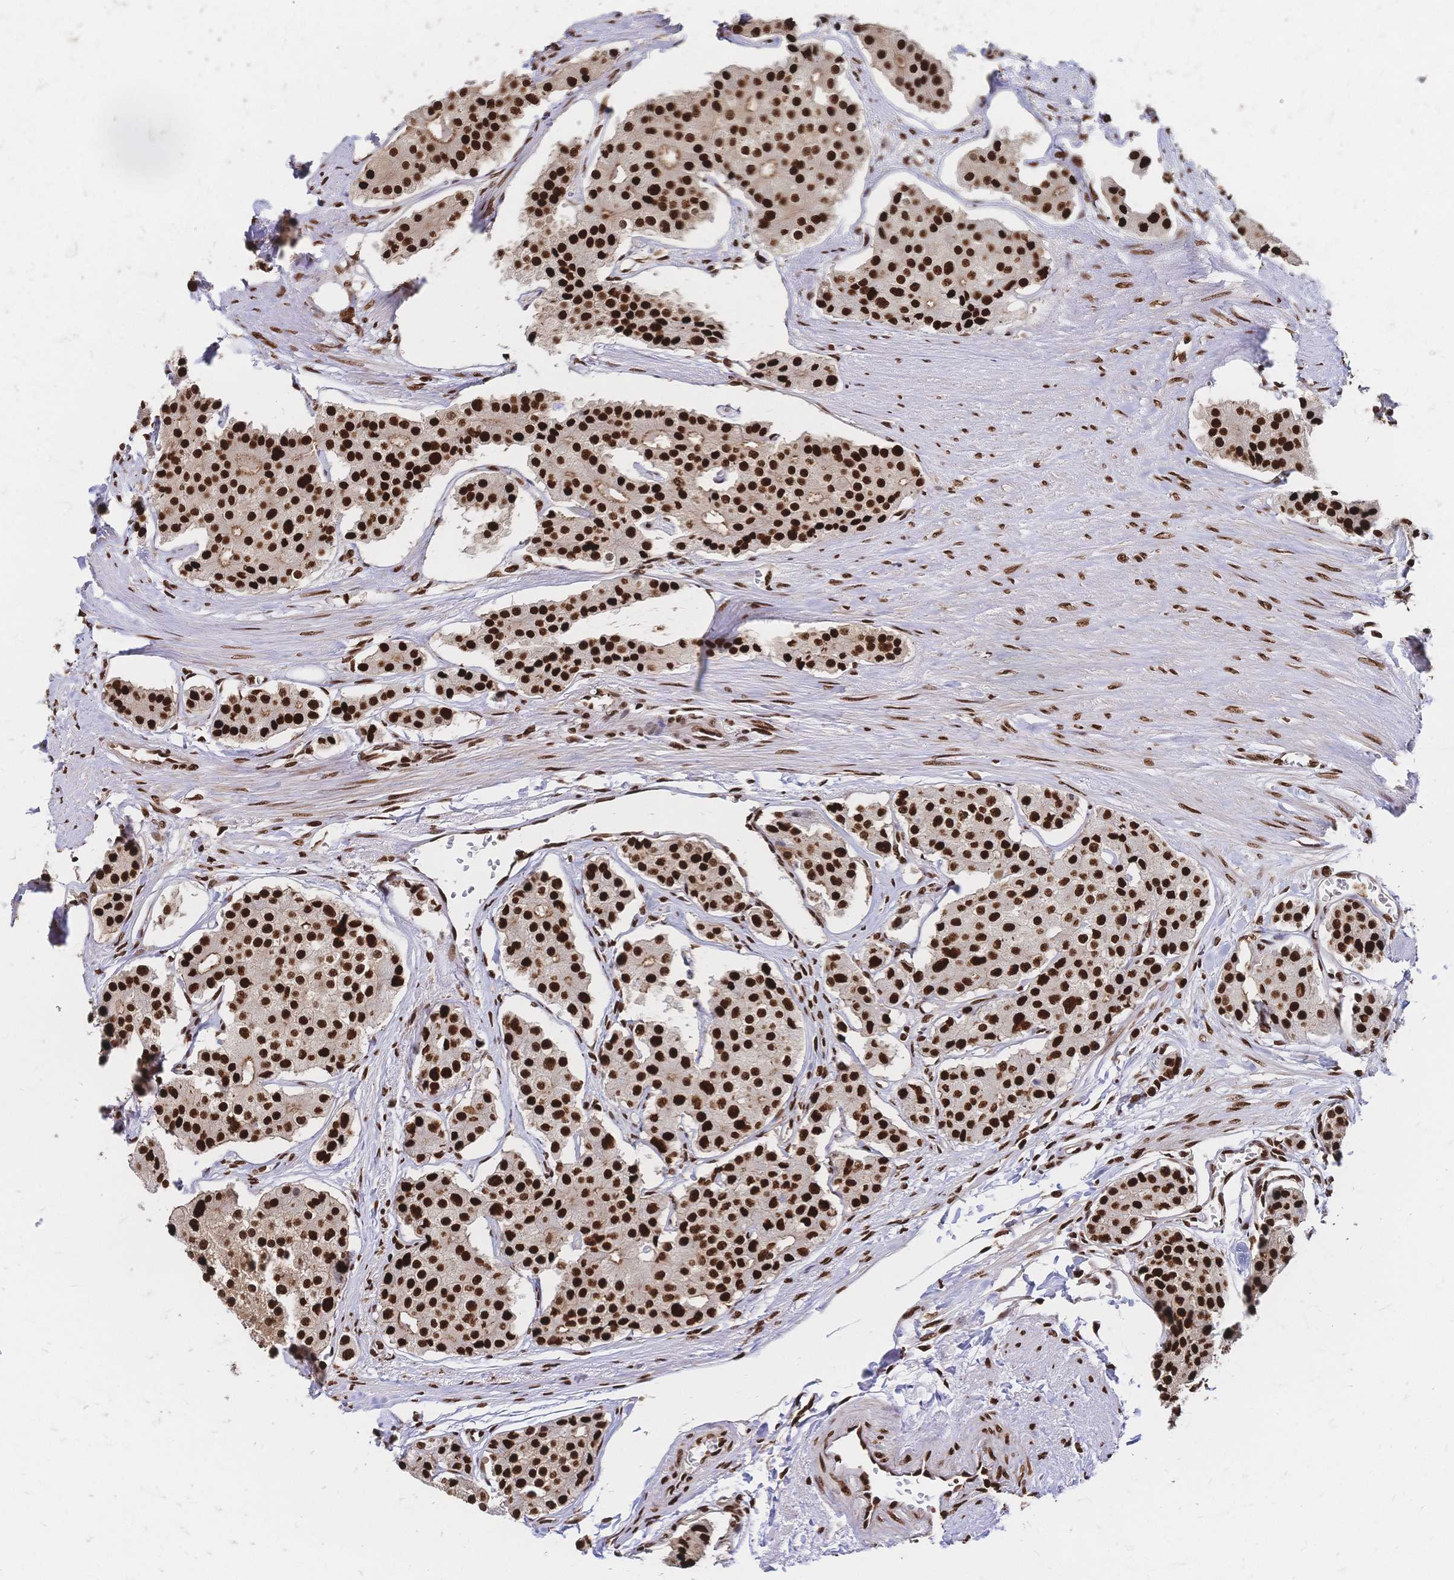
{"staining": {"intensity": "strong", "quantity": ">75%", "location": "nuclear"}, "tissue": "carcinoid", "cell_type": "Tumor cells", "image_type": "cancer", "snomed": [{"axis": "morphology", "description": "Carcinoid, malignant, NOS"}, {"axis": "topography", "description": "Small intestine"}], "caption": "The micrograph shows immunohistochemical staining of malignant carcinoid. There is strong nuclear positivity is seen in approximately >75% of tumor cells. (Brightfield microscopy of DAB IHC at high magnification).", "gene": "HDGF", "patient": {"sex": "female", "age": 65}}